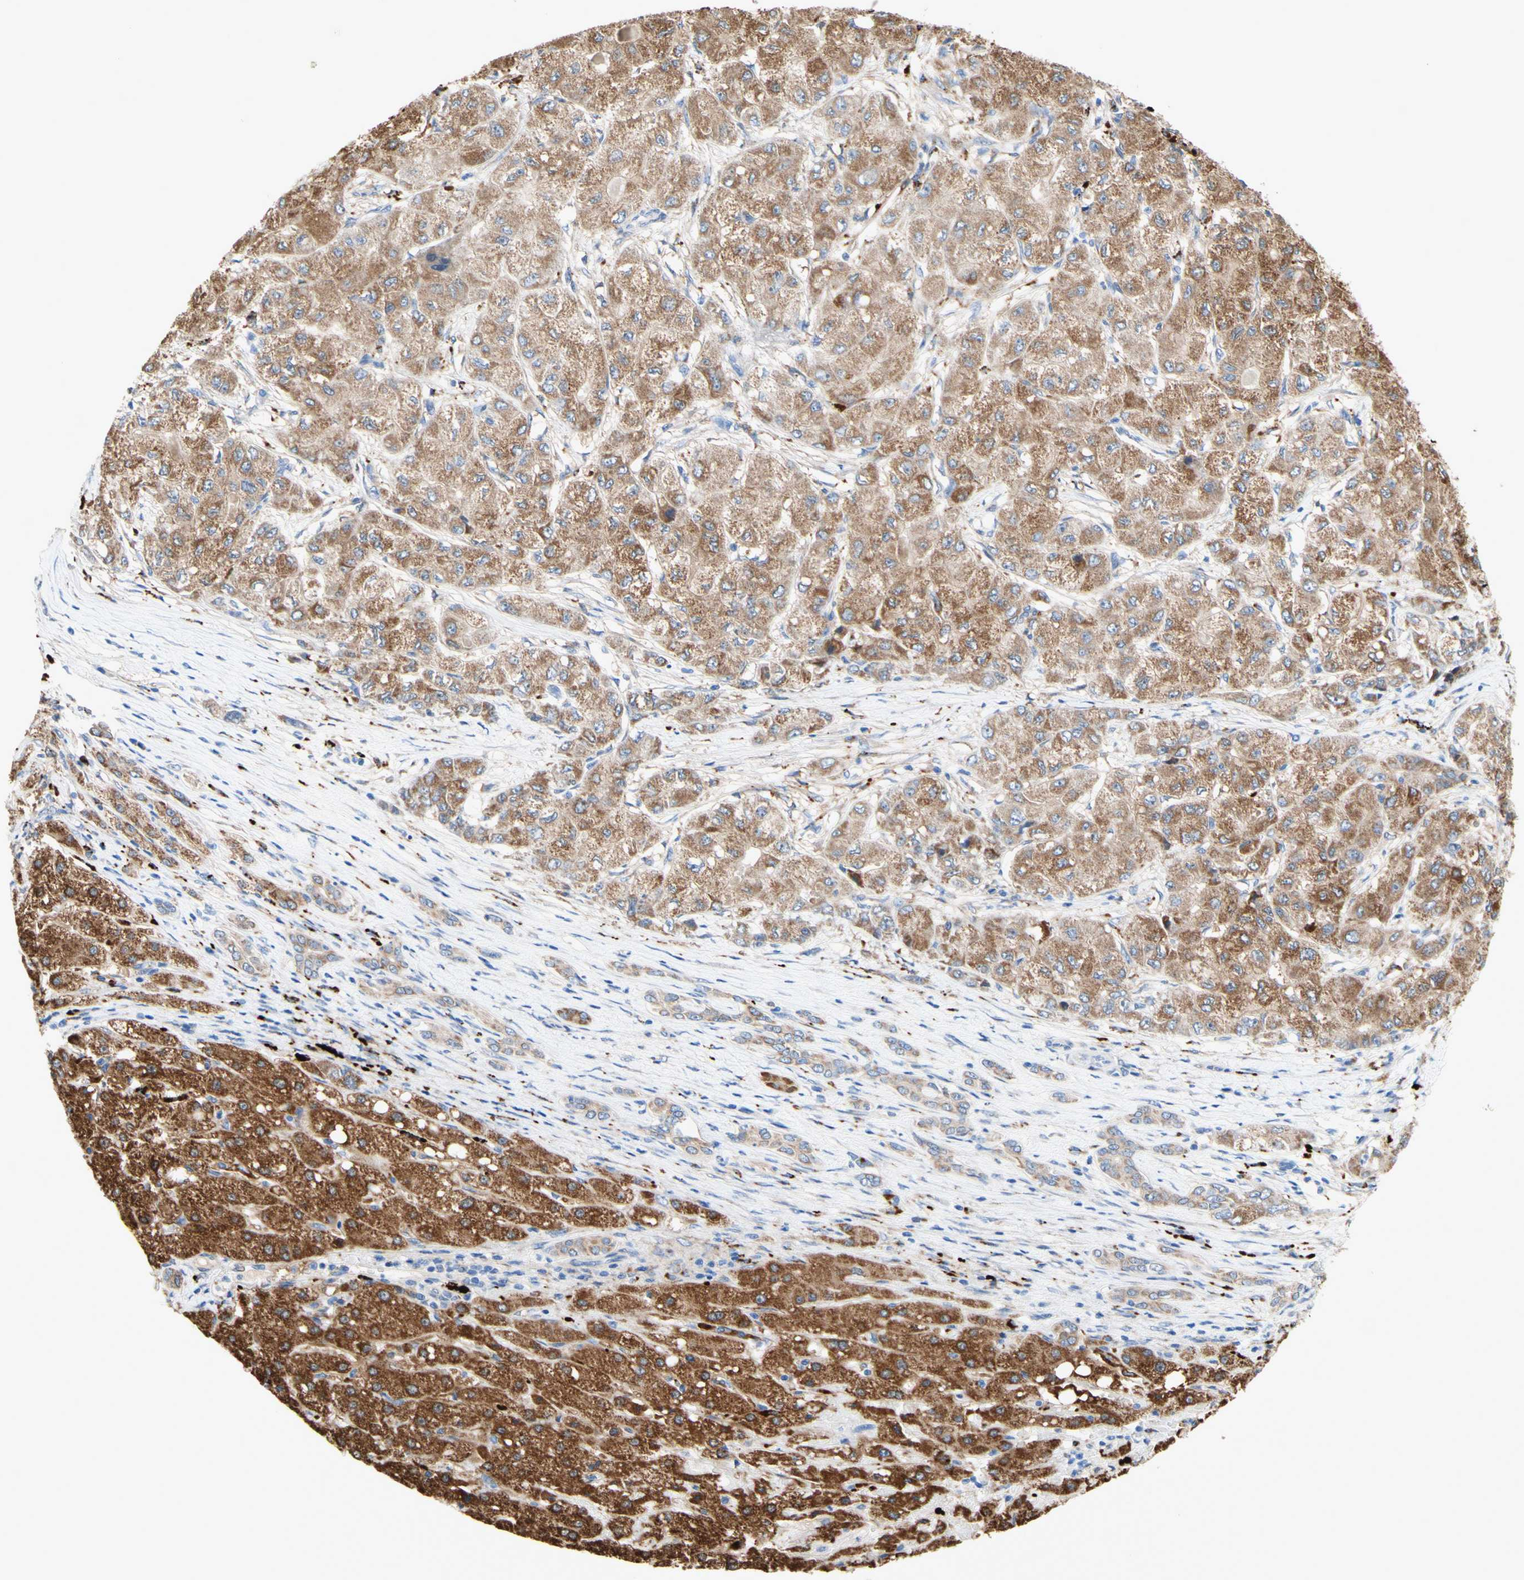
{"staining": {"intensity": "moderate", "quantity": ">75%", "location": "cytoplasmic/membranous"}, "tissue": "liver cancer", "cell_type": "Tumor cells", "image_type": "cancer", "snomed": [{"axis": "morphology", "description": "Carcinoma, Hepatocellular, NOS"}, {"axis": "topography", "description": "Liver"}], "caption": "This is an image of IHC staining of hepatocellular carcinoma (liver), which shows moderate positivity in the cytoplasmic/membranous of tumor cells.", "gene": "URB2", "patient": {"sex": "male", "age": 80}}